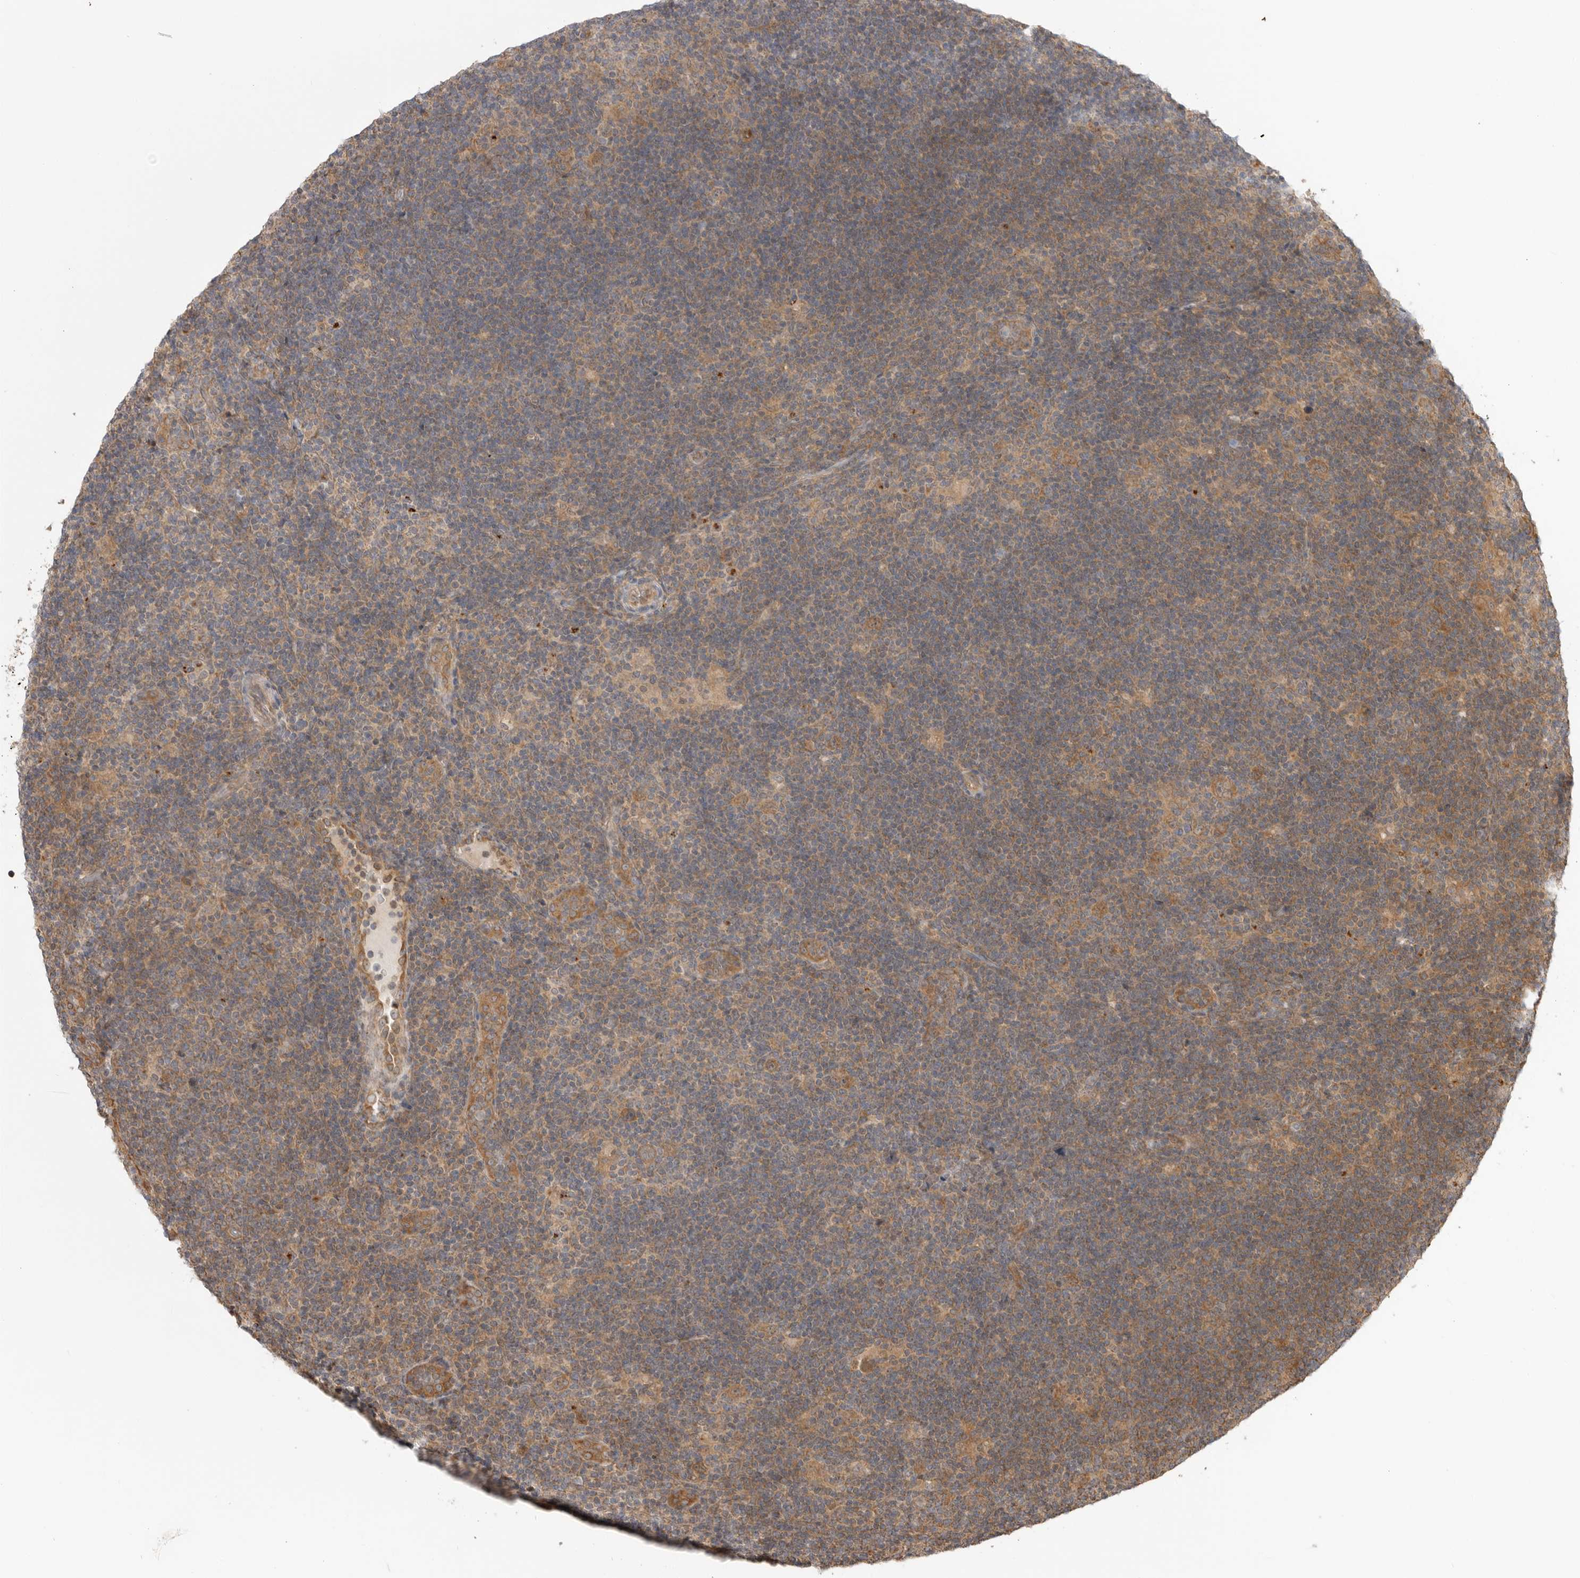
{"staining": {"intensity": "moderate", "quantity": ">75%", "location": "cytoplasmic/membranous"}, "tissue": "lymphoma", "cell_type": "Tumor cells", "image_type": "cancer", "snomed": [{"axis": "morphology", "description": "Hodgkin's disease, NOS"}, {"axis": "topography", "description": "Lymph node"}], "caption": "Lymphoma stained for a protein (brown) displays moderate cytoplasmic/membranous positive expression in about >75% of tumor cells.", "gene": "DPH7", "patient": {"sex": "female", "age": 57}}